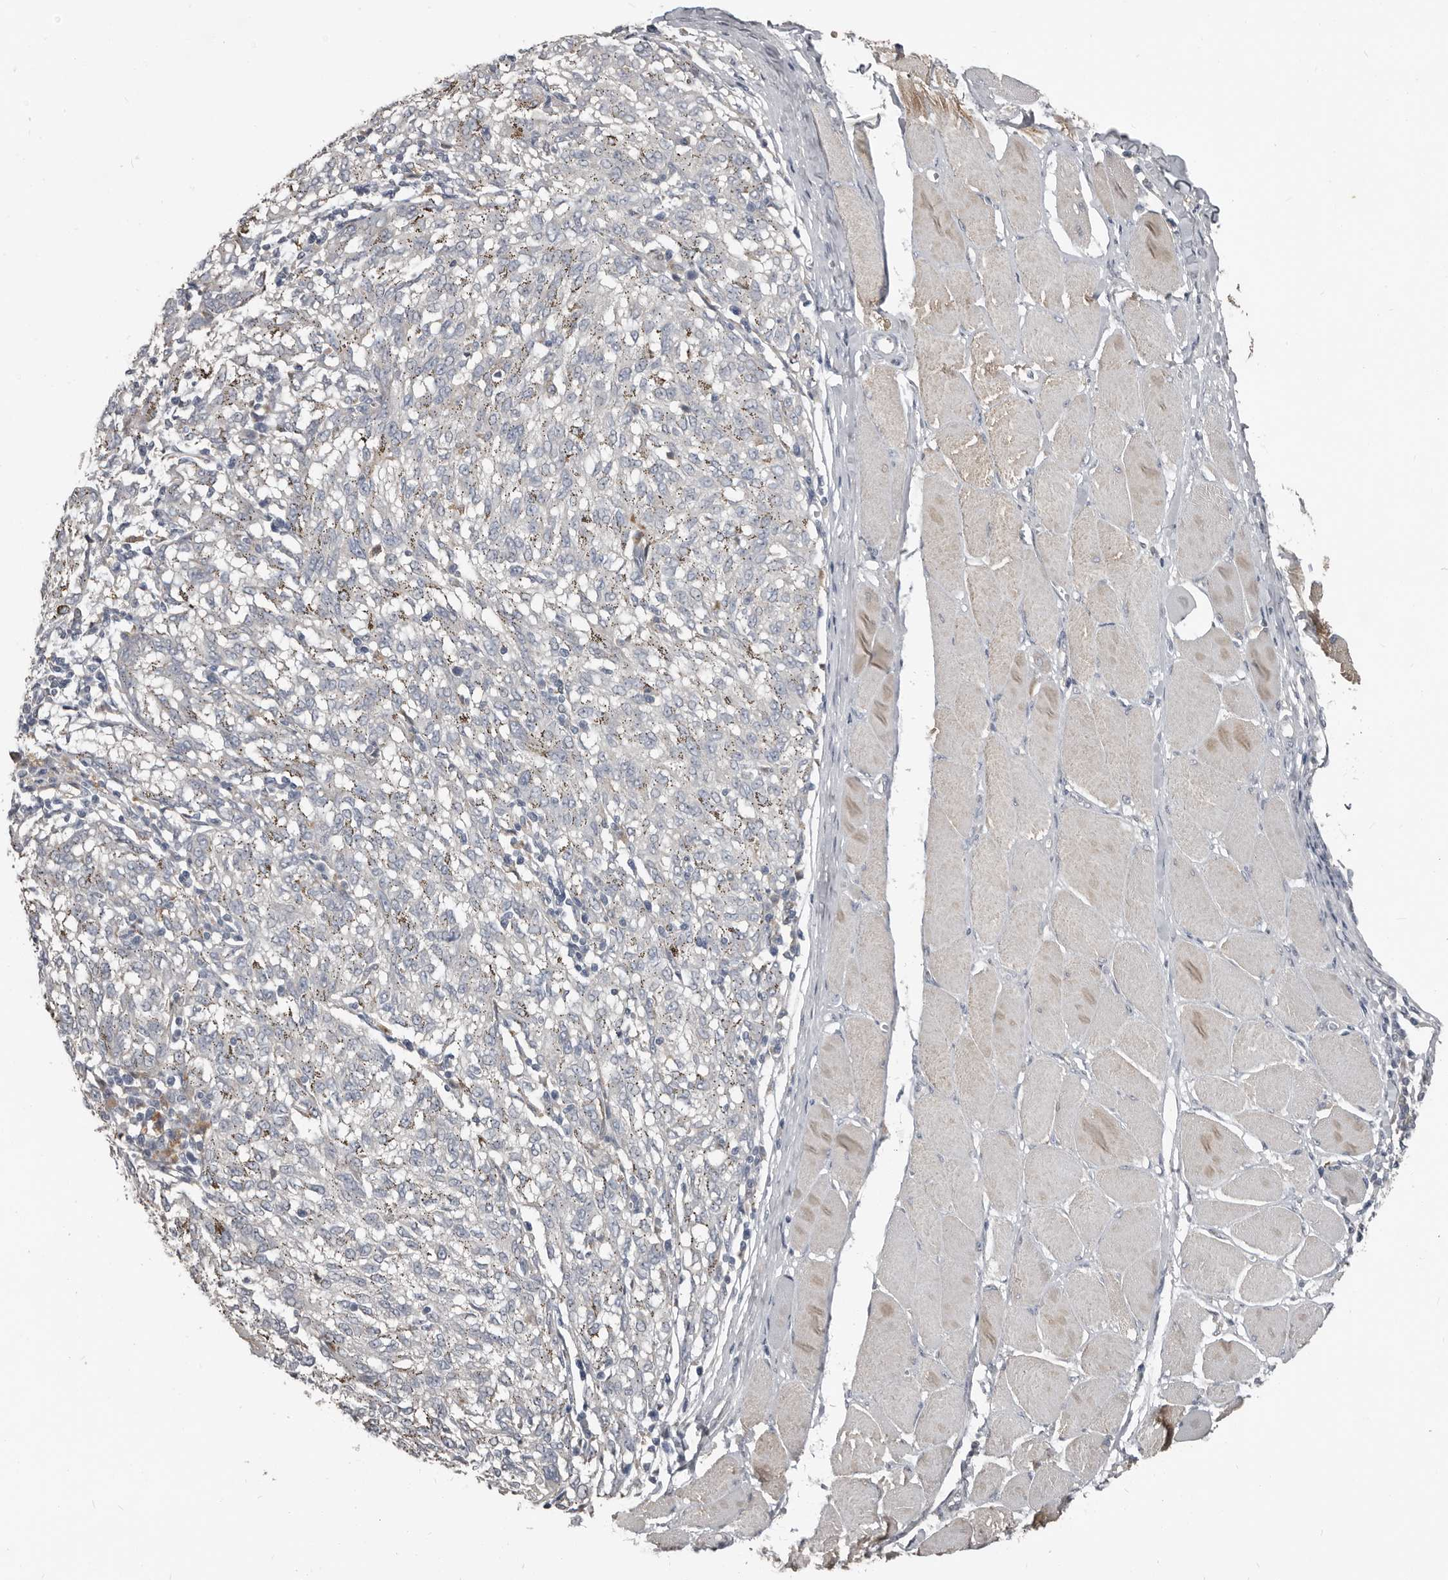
{"staining": {"intensity": "negative", "quantity": "none", "location": "none"}, "tissue": "melanoma", "cell_type": "Tumor cells", "image_type": "cancer", "snomed": [{"axis": "morphology", "description": "Malignant melanoma, NOS"}, {"axis": "topography", "description": "Skin"}], "caption": "Immunohistochemistry of human malignant melanoma displays no positivity in tumor cells.", "gene": "KCNJ8", "patient": {"sex": "female", "age": 72}}